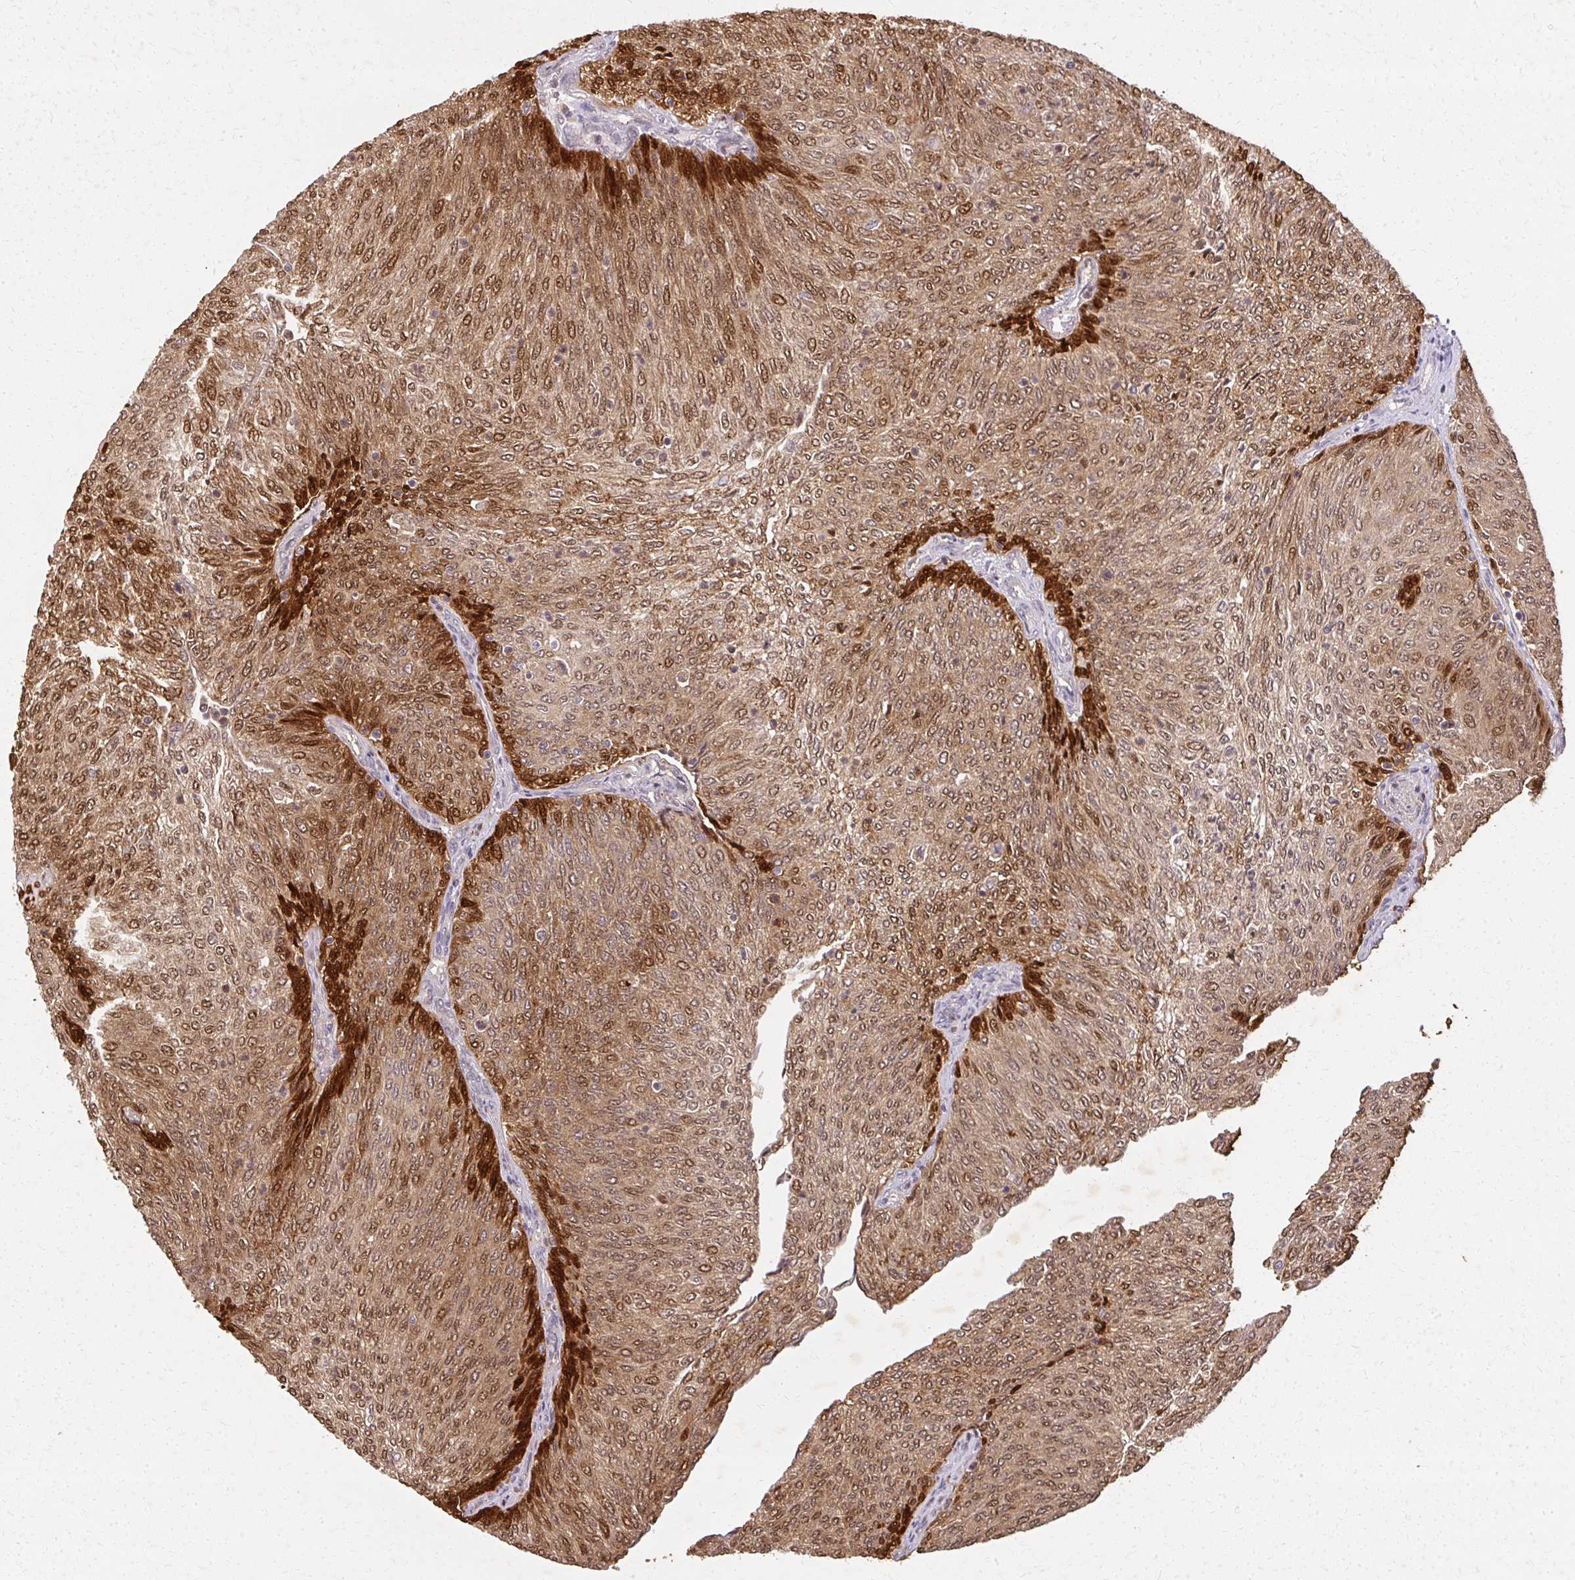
{"staining": {"intensity": "strong", "quantity": ">75%", "location": "cytoplasmic/membranous,nuclear"}, "tissue": "urothelial cancer", "cell_type": "Tumor cells", "image_type": "cancer", "snomed": [{"axis": "morphology", "description": "Urothelial carcinoma, High grade"}, {"axis": "topography", "description": "Urinary bladder"}], "caption": "The immunohistochemical stain shows strong cytoplasmic/membranous and nuclear staining in tumor cells of high-grade urothelial carcinoma tissue. (DAB = brown stain, brightfield microscopy at high magnification).", "gene": "LARS2", "patient": {"sex": "female", "age": 79}}